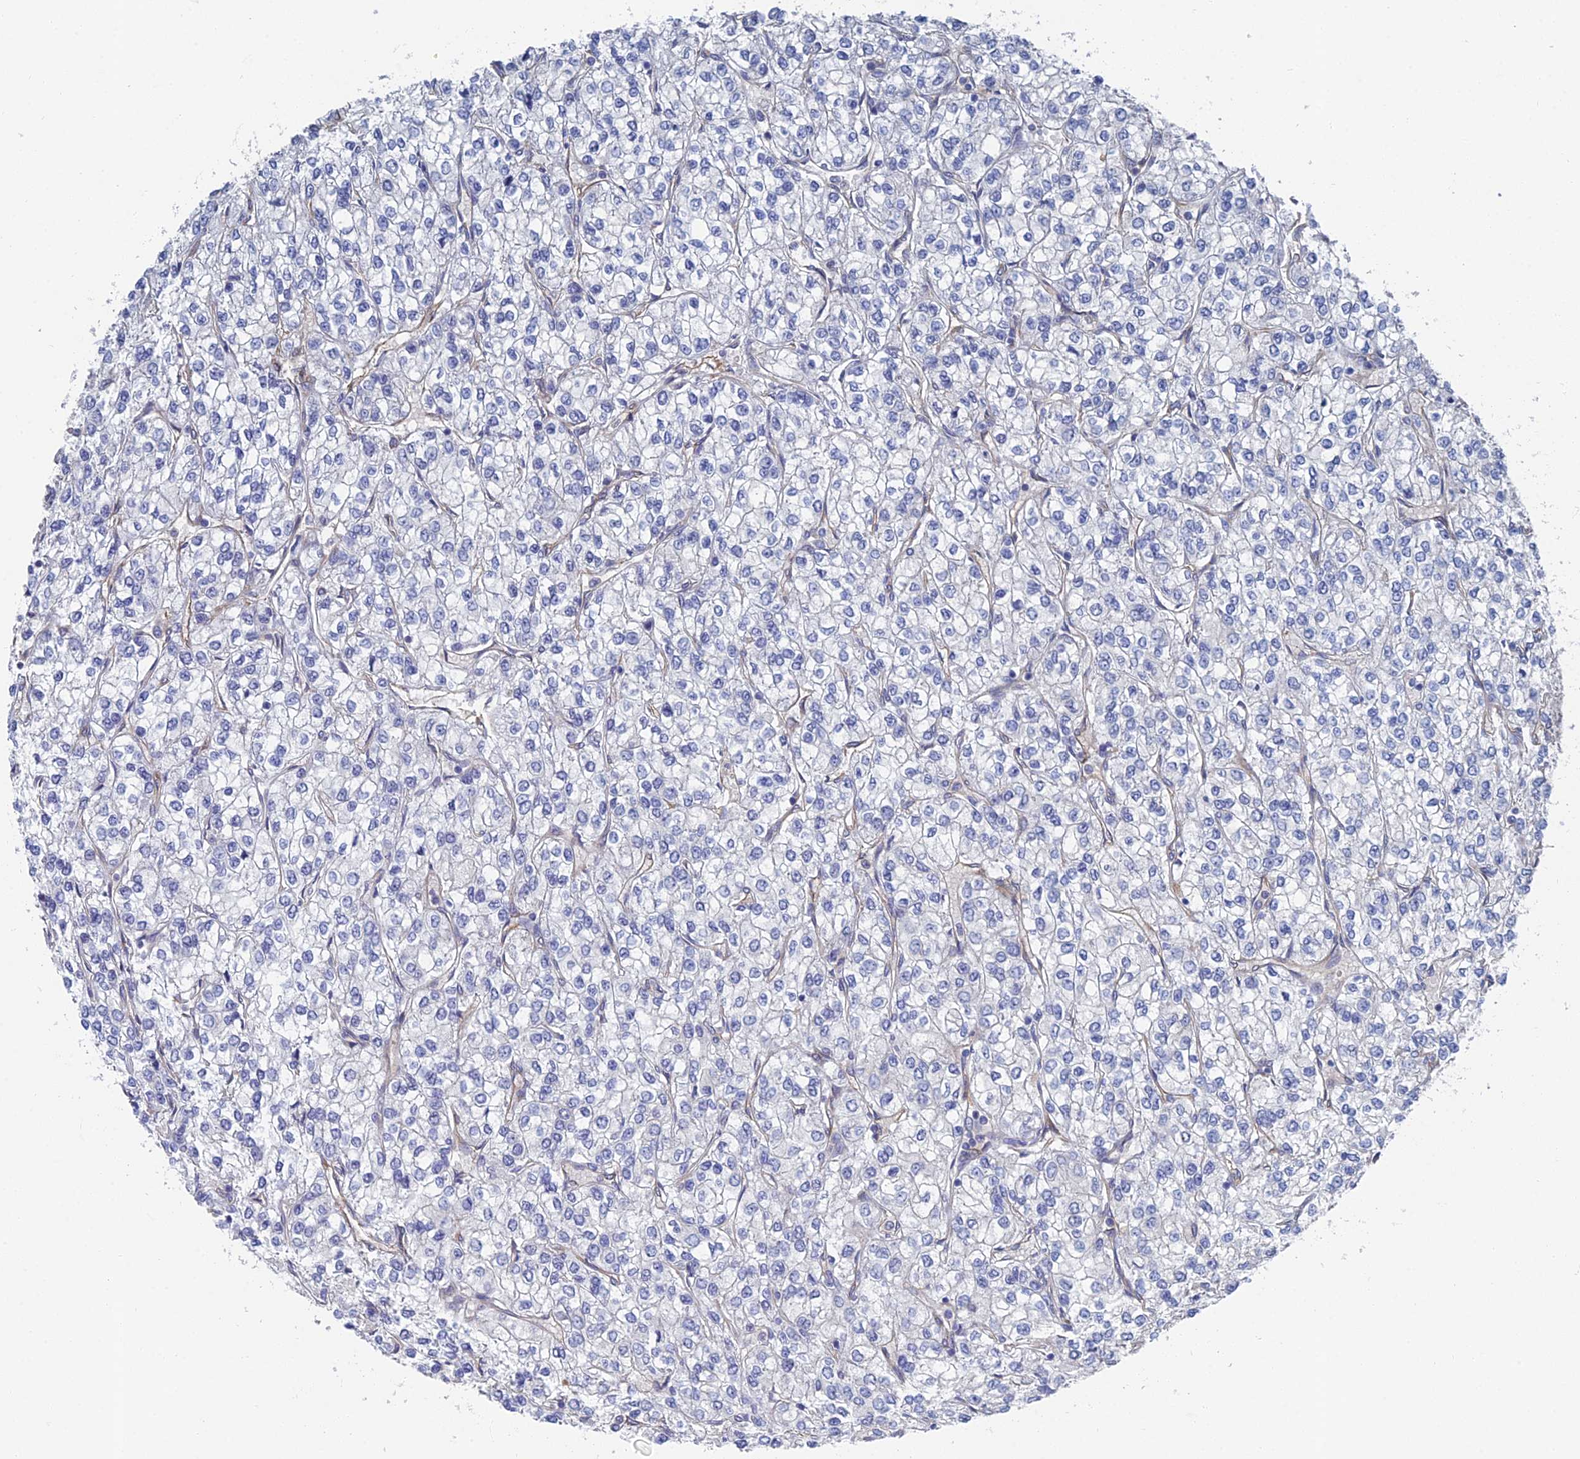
{"staining": {"intensity": "negative", "quantity": "none", "location": "none"}, "tissue": "renal cancer", "cell_type": "Tumor cells", "image_type": "cancer", "snomed": [{"axis": "morphology", "description": "Adenocarcinoma, NOS"}, {"axis": "topography", "description": "Kidney"}], "caption": "There is no significant expression in tumor cells of renal cancer (adenocarcinoma).", "gene": "ARAP3", "patient": {"sex": "male", "age": 80}}